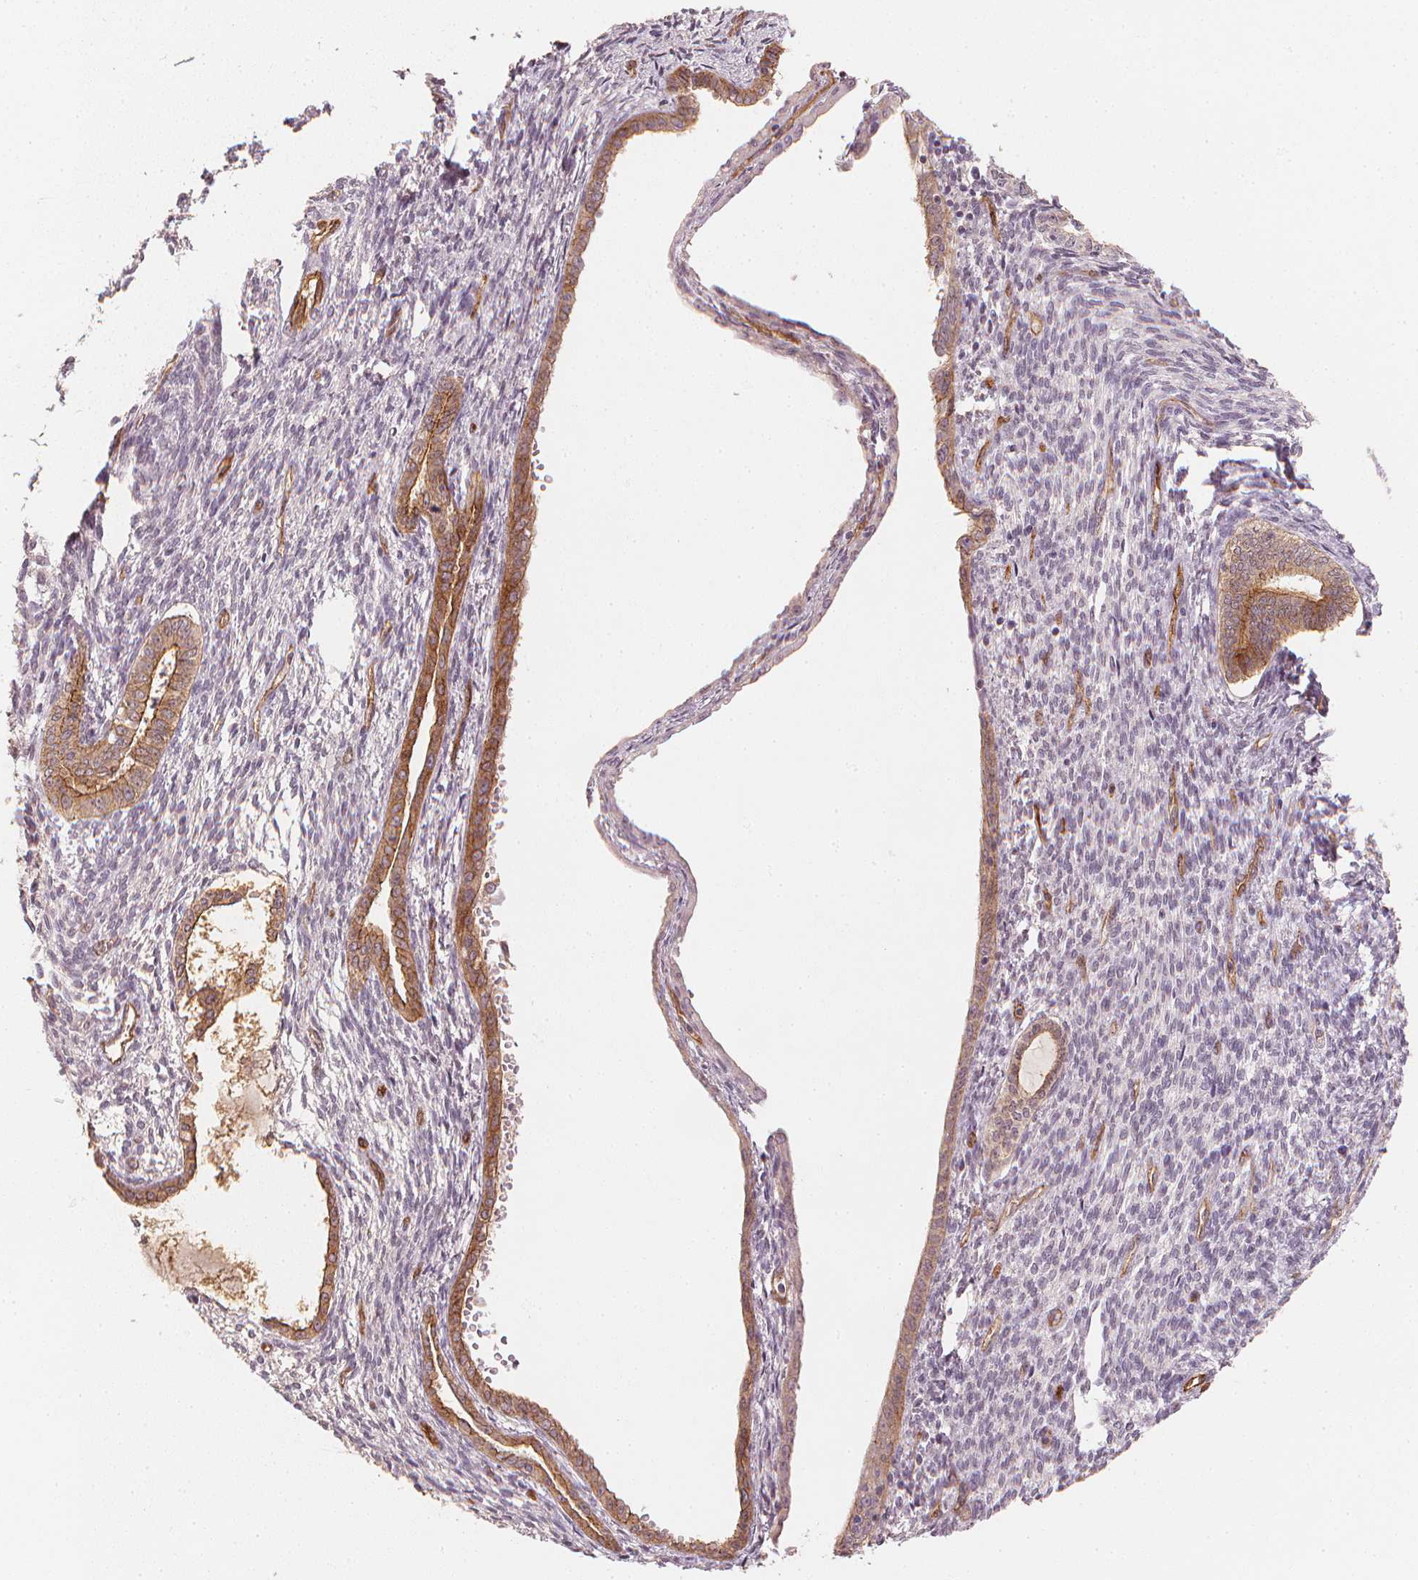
{"staining": {"intensity": "moderate", "quantity": ">75%", "location": "cytoplasmic/membranous"}, "tissue": "endometrial cancer", "cell_type": "Tumor cells", "image_type": "cancer", "snomed": [{"axis": "morphology", "description": "Adenocarcinoma, NOS"}, {"axis": "topography", "description": "Endometrium"}], "caption": "Protein expression analysis of human endometrial adenocarcinoma reveals moderate cytoplasmic/membranous expression in approximately >75% of tumor cells.", "gene": "CIB1", "patient": {"sex": "female", "age": 86}}